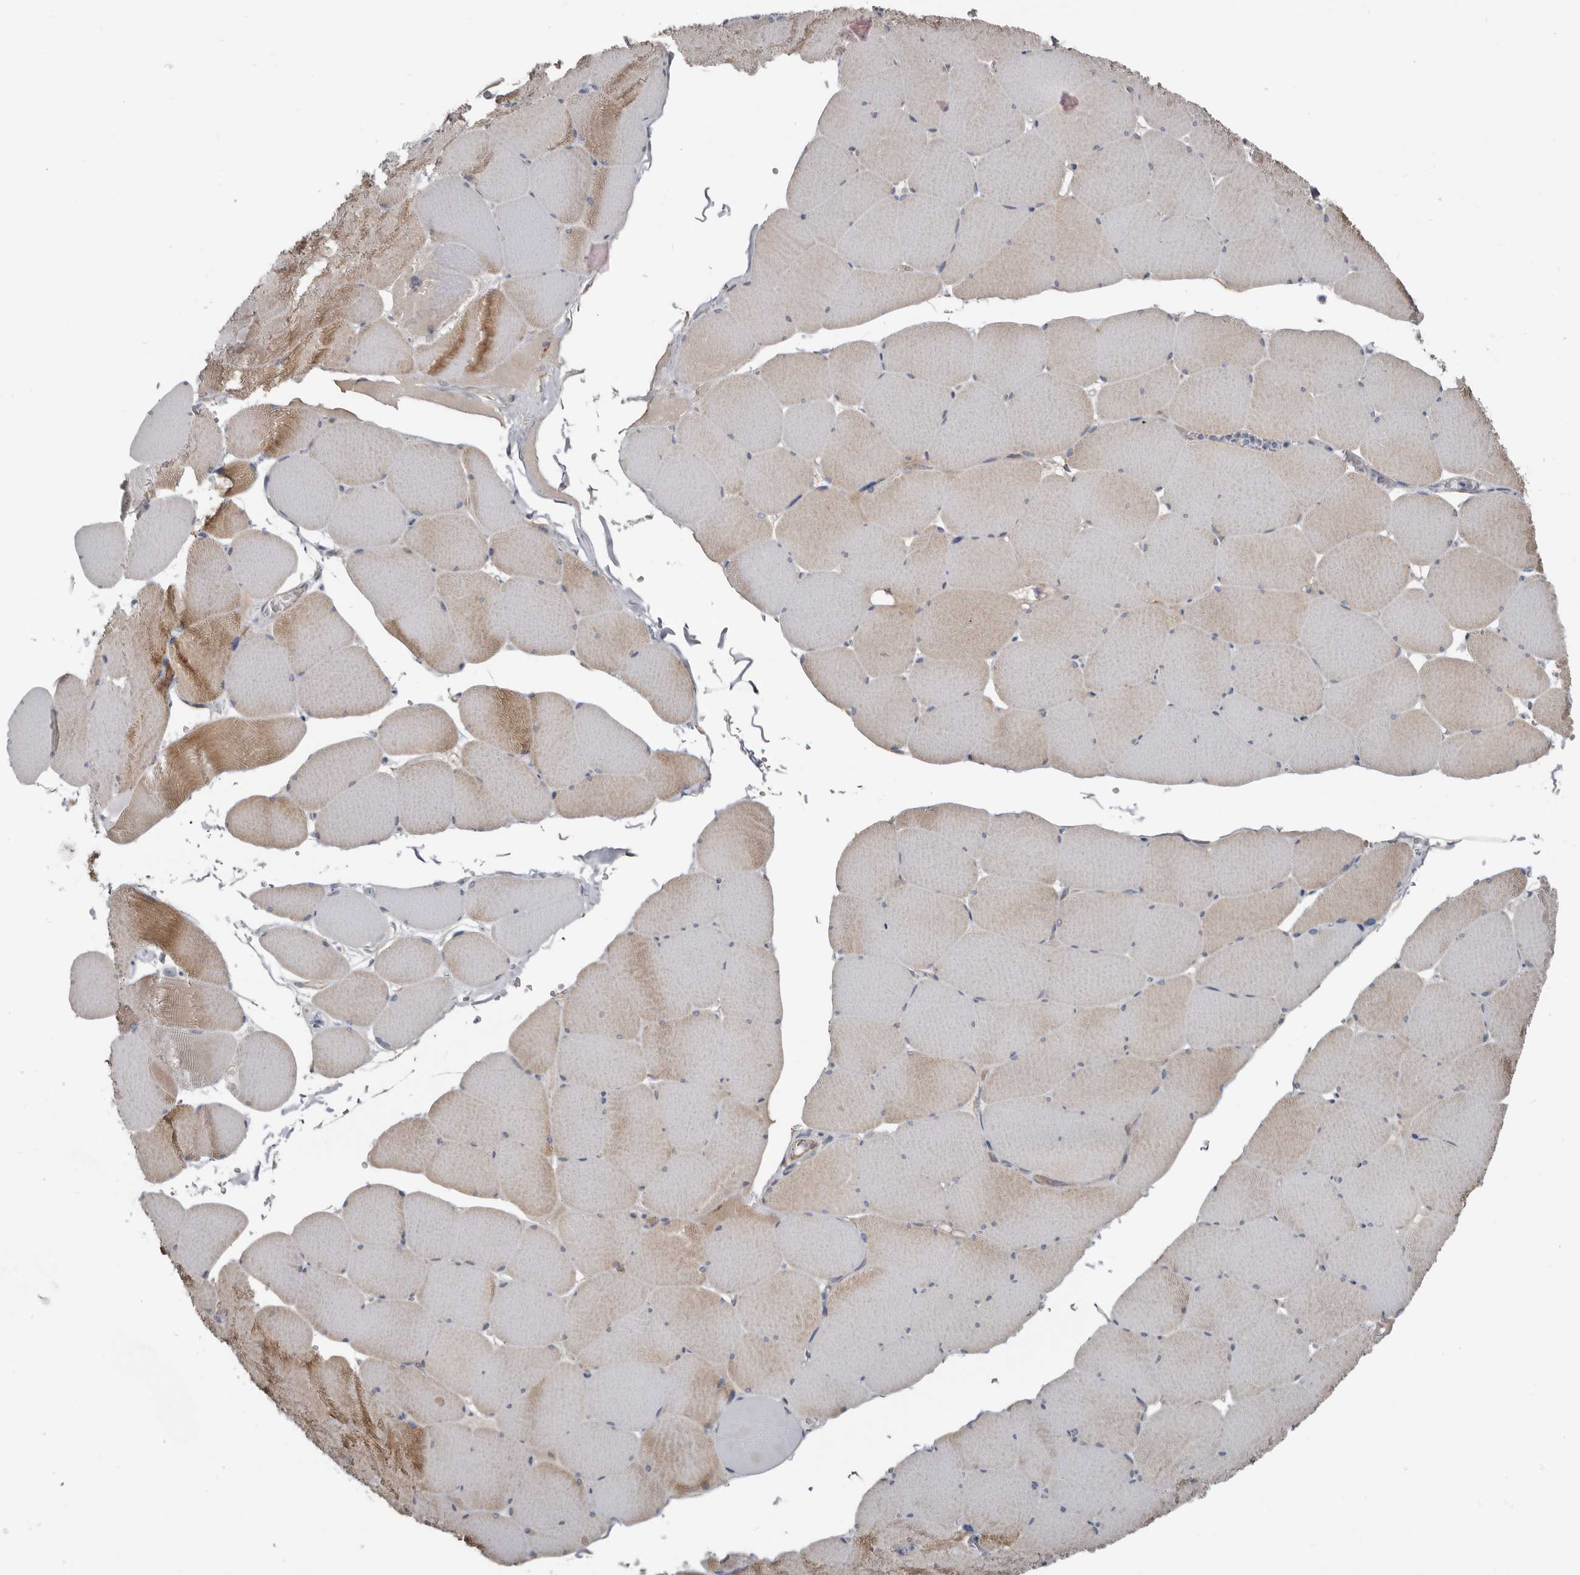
{"staining": {"intensity": "moderate", "quantity": "25%-75%", "location": "cytoplasmic/membranous"}, "tissue": "skeletal muscle", "cell_type": "Myocytes", "image_type": "normal", "snomed": [{"axis": "morphology", "description": "Normal tissue, NOS"}, {"axis": "topography", "description": "Skeletal muscle"}, {"axis": "topography", "description": "Head-Neck"}], "caption": "Immunohistochemistry (IHC) (DAB (3,3'-diaminobenzidine)) staining of unremarkable skeletal muscle displays moderate cytoplasmic/membranous protein expression in approximately 25%-75% of myocytes.", "gene": "ZNF114", "patient": {"sex": "male", "age": 66}}